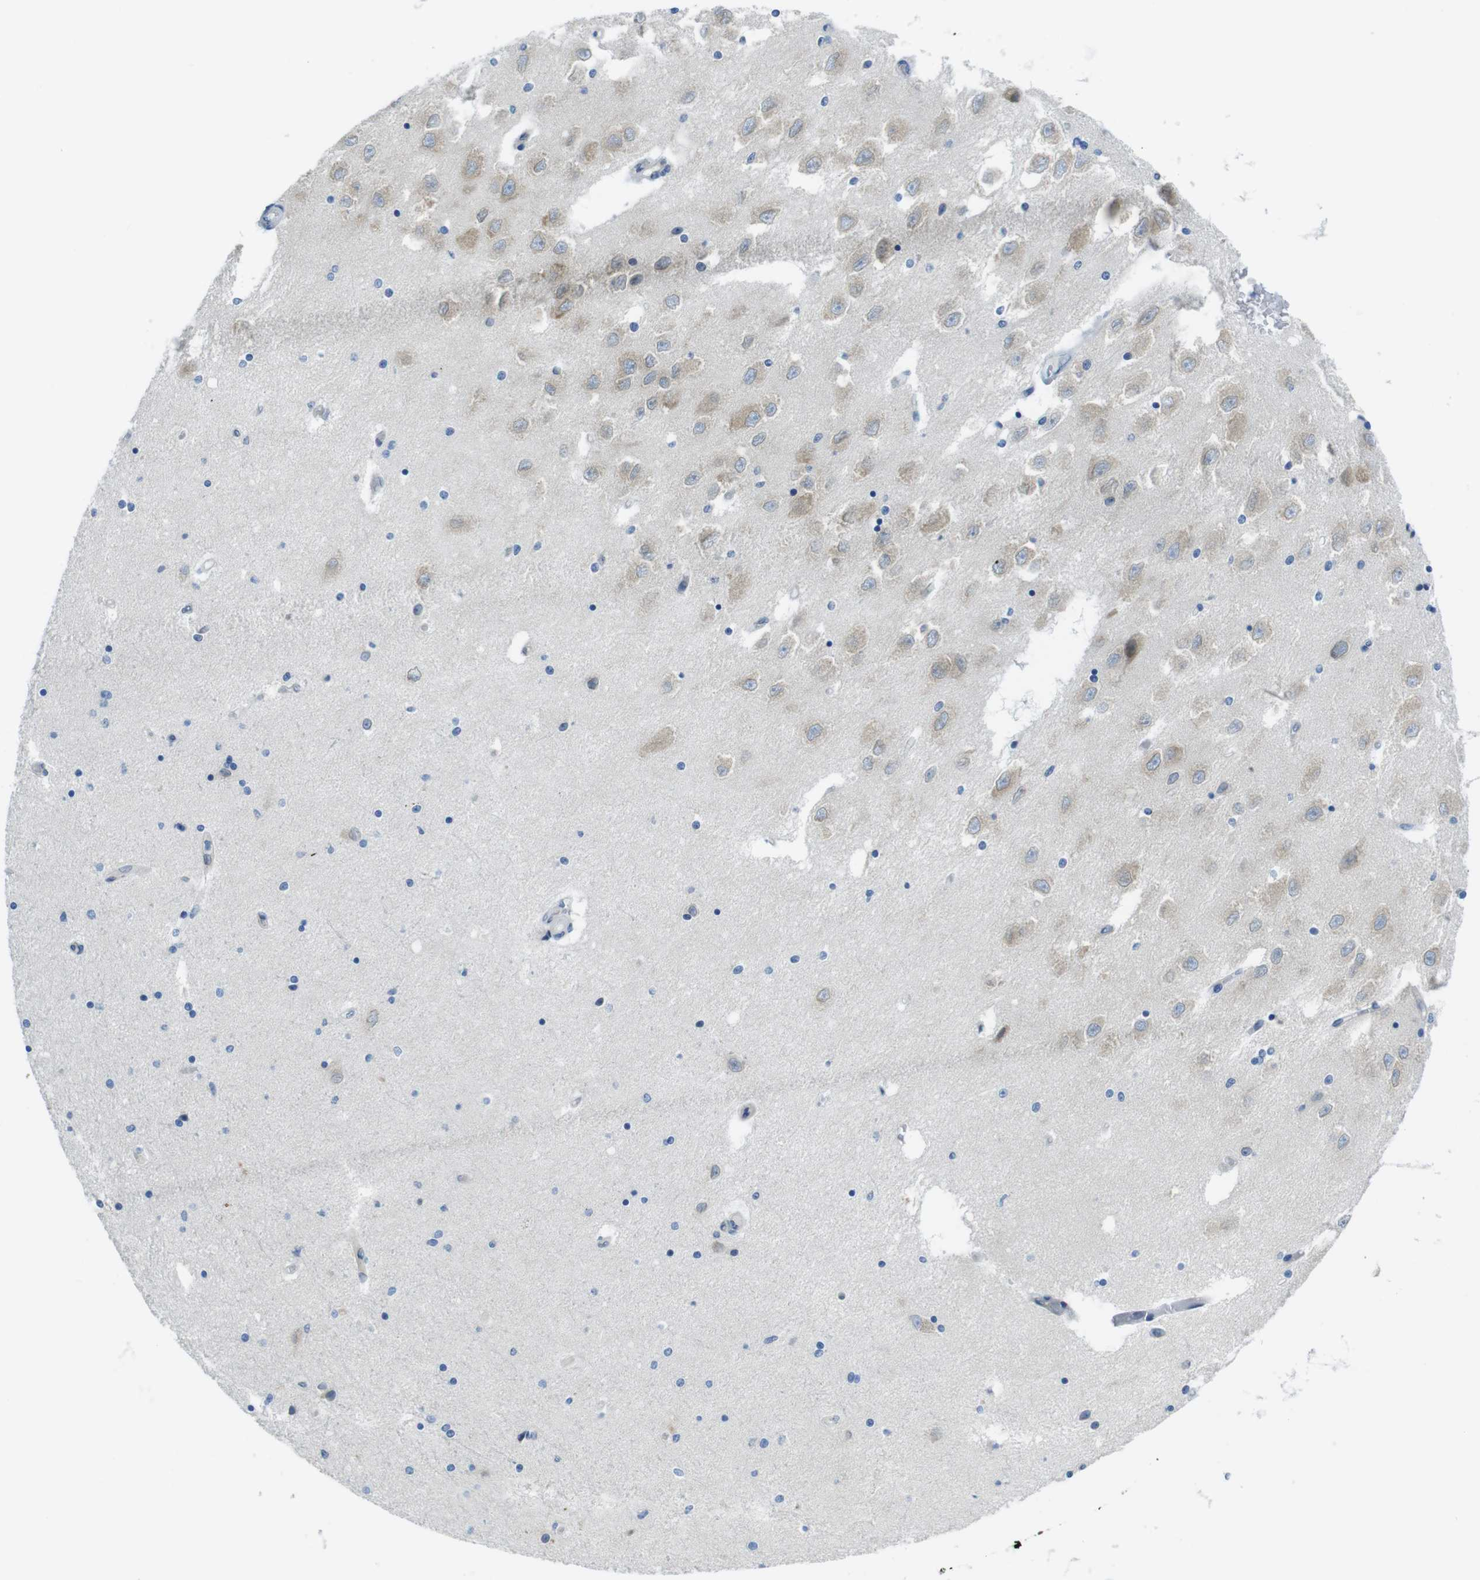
{"staining": {"intensity": "negative", "quantity": "none", "location": "none"}, "tissue": "hippocampus", "cell_type": "Glial cells", "image_type": "normal", "snomed": [{"axis": "morphology", "description": "Normal tissue, NOS"}, {"axis": "topography", "description": "Hippocampus"}], "caption": "A photomicrograph of human hippocampus is negative for staining in glial cells. The staining is performed using DAB (3,3'-diaminobenzidine) brown chromogen with nuclei counter-stained in using hematoxylin.", "gene": "CLPTM1L", "patient": {"sex": "female", "age": 54}}